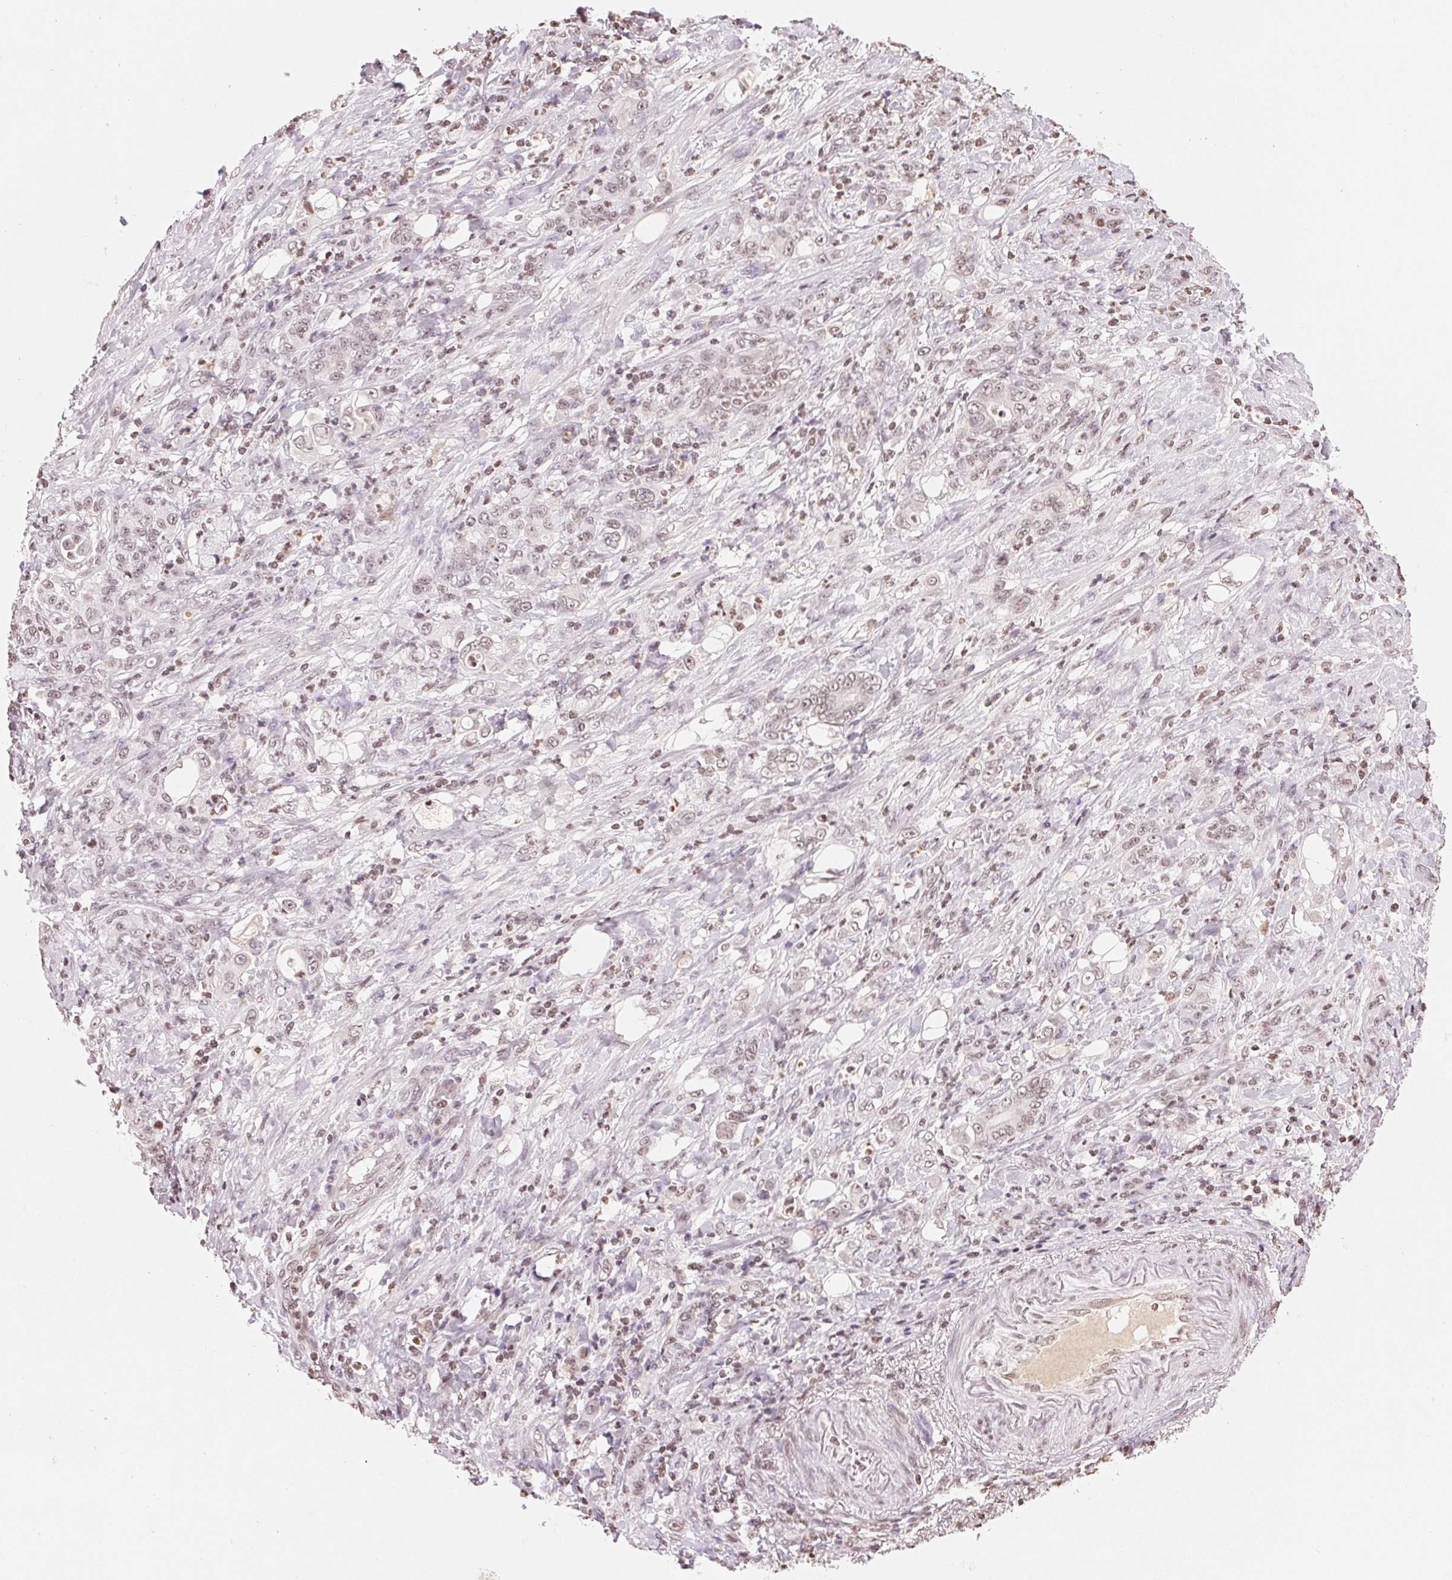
{"staining": {"intensity": "weak", "quantity": "<25%", "location": "nuclear"}, "tissue": "stomach cancer", "cell_type": "Tumor cells", "image_type": "cancer", "snomed": [{"axis": "morphology", "description": "Adenocarcinoma, NOS"}, {"axis": "topography", "description": "Stomach"}], "caption": "Immunohistochemical staining of stomach adenocarcinoma shows no significant positivity in tumor cells.", "gene": "TBP", "patient": {"sex": "female", "age": 79}}